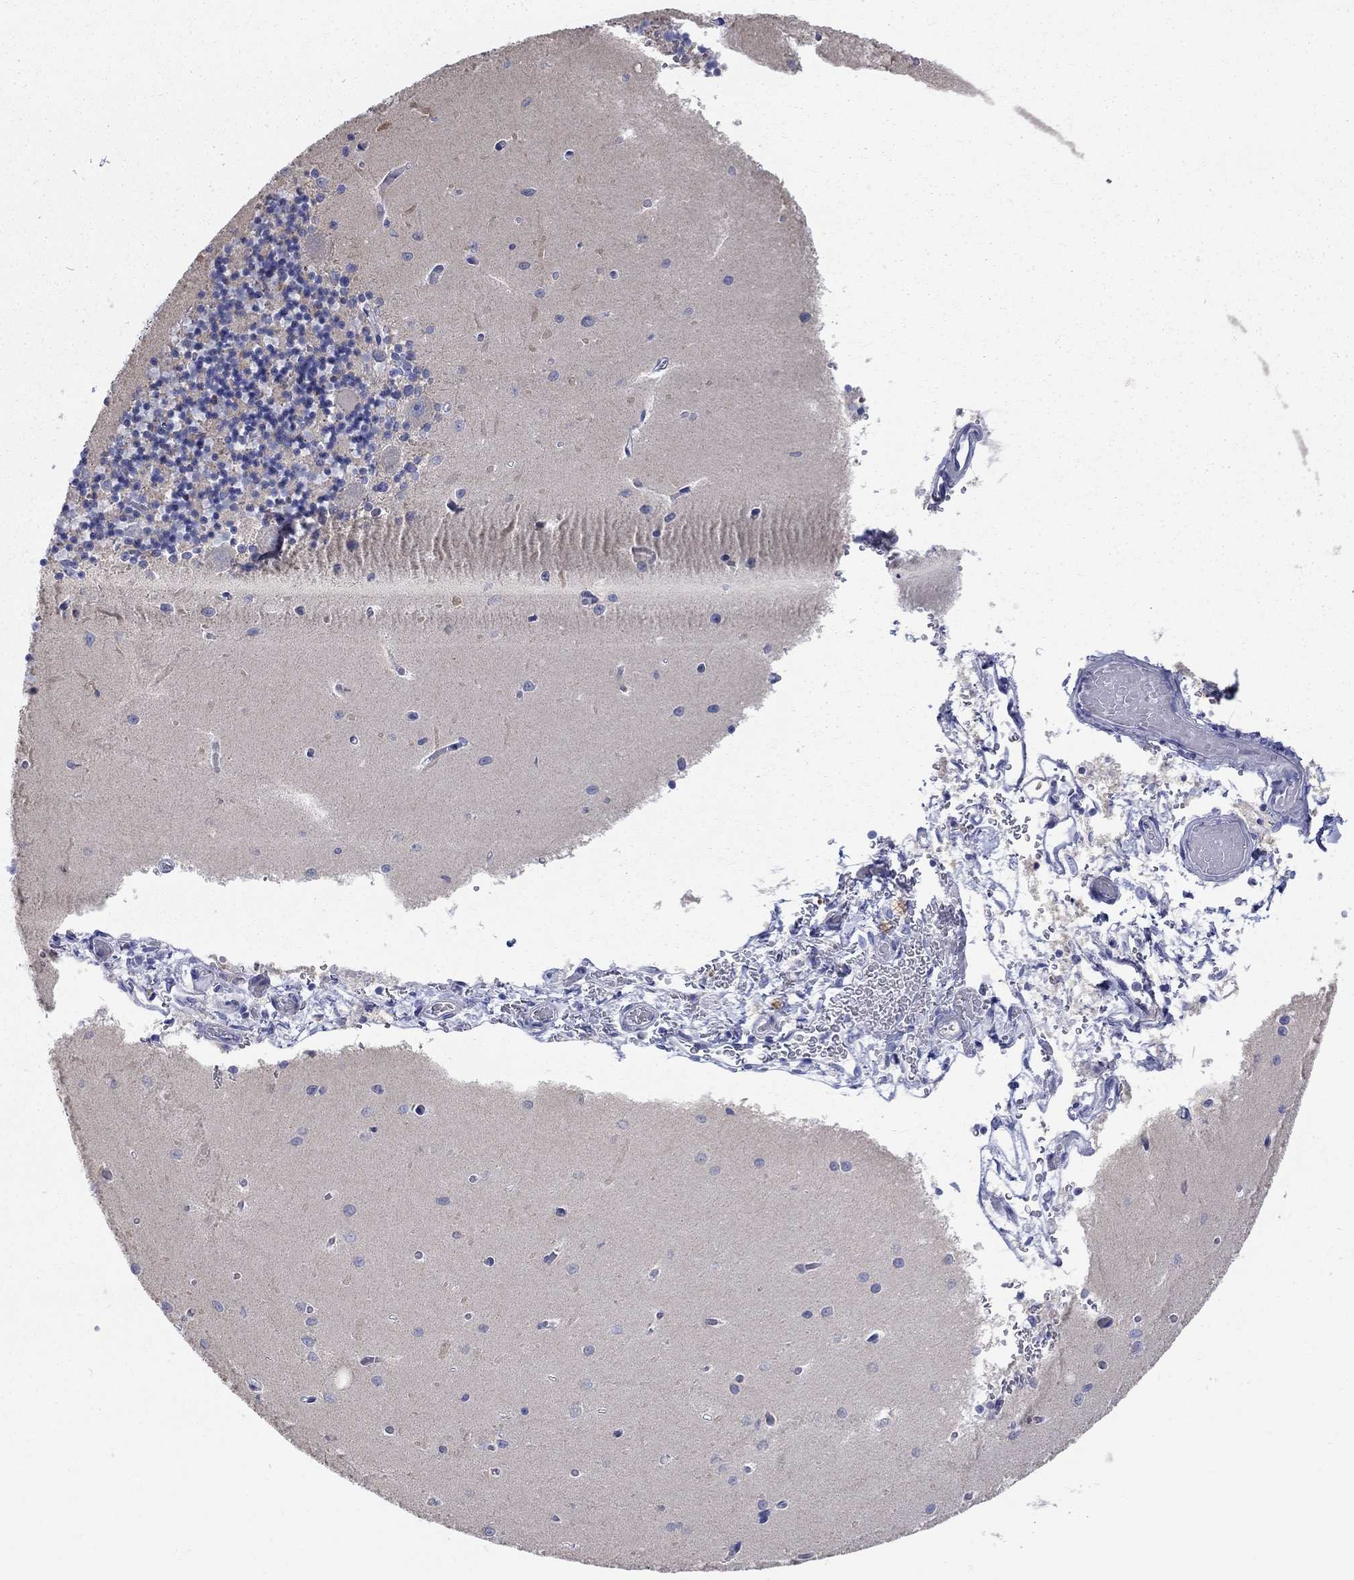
{"staining": {"intensity": "strong", "quantity": "<25%", "location": "cytoplasmic/membranous"}, "tissue": "cerebellum", "cell_type": "Cells in granular layer", "image_type": "normal", "snomed": [{"axis": "morphology", "description": "Normal tissue, NOS"}, {"axis": "topography", "description": "Cerebellum"}], "caption": "Benign cerebellum was stained to show a protein in brown. There is medium levels of strong cytoplasmic/membranous expression in about <25% of cells in granular layer. (Brightfield microscopy of DAB IHC at high magnification).", "gene": "SPATA9", "patient": {"sex": "female", "age": 64}}